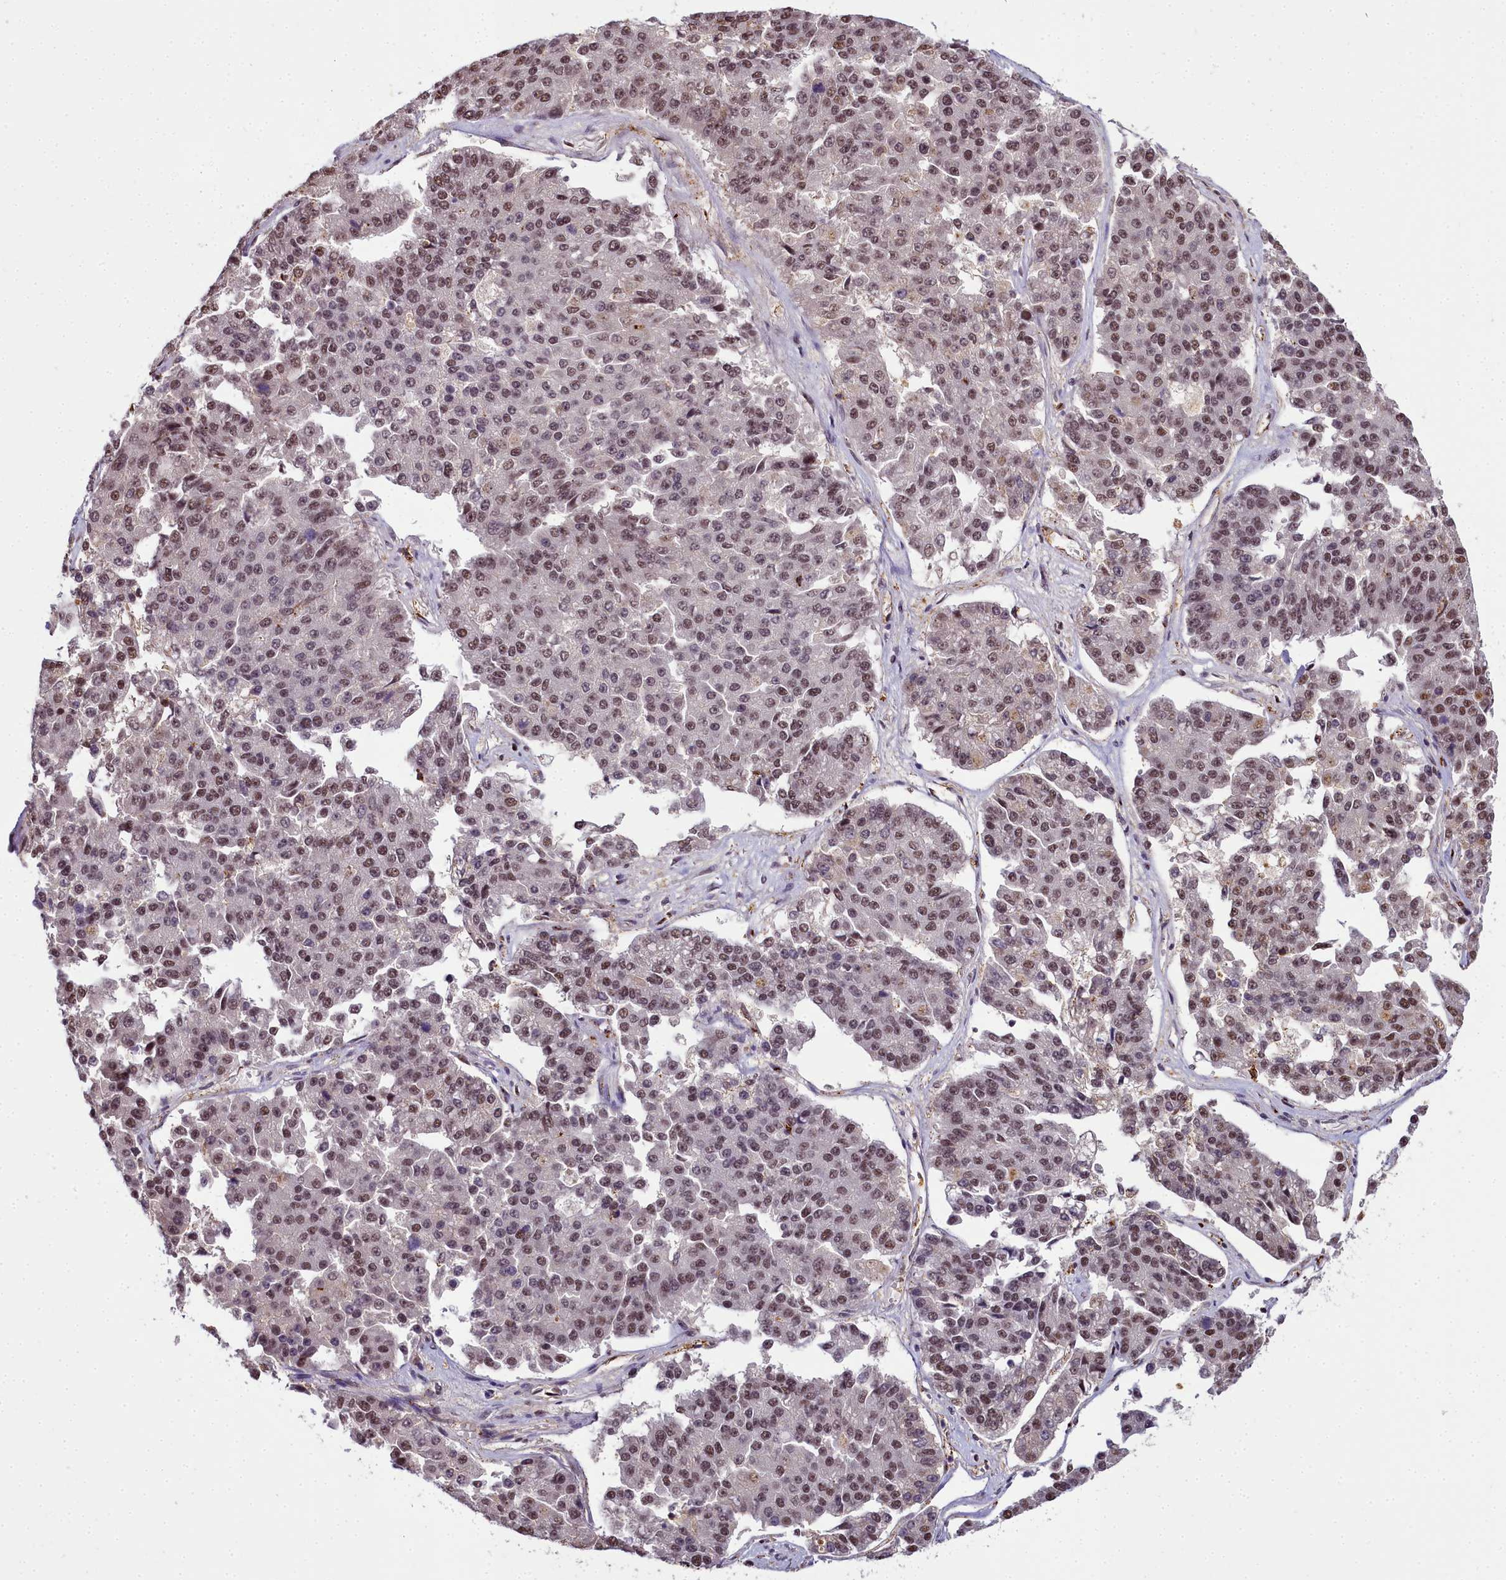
{"staining": {"intensity": "moderate", "quantity": ">75%", "location": "nuclear"}, "tissue": "pancreatic cancer", "cell_type": "Tumor cells", "image_type": "cancer", "snomed": [{"axis": "morphology", "description": "Adenocarcinoma, NOS"}, {"axis": "topography", "description": "Pancreas"}], "caption": "A photomicrograph showing moderate nuclear positivity in approximately >75% of tumor cells in adenocarcinoma (pancreatic), as visualized by brown immunohistochemical staining.", "gene": "PPP4C", "patient": {"sex": "male", "age": 50}}